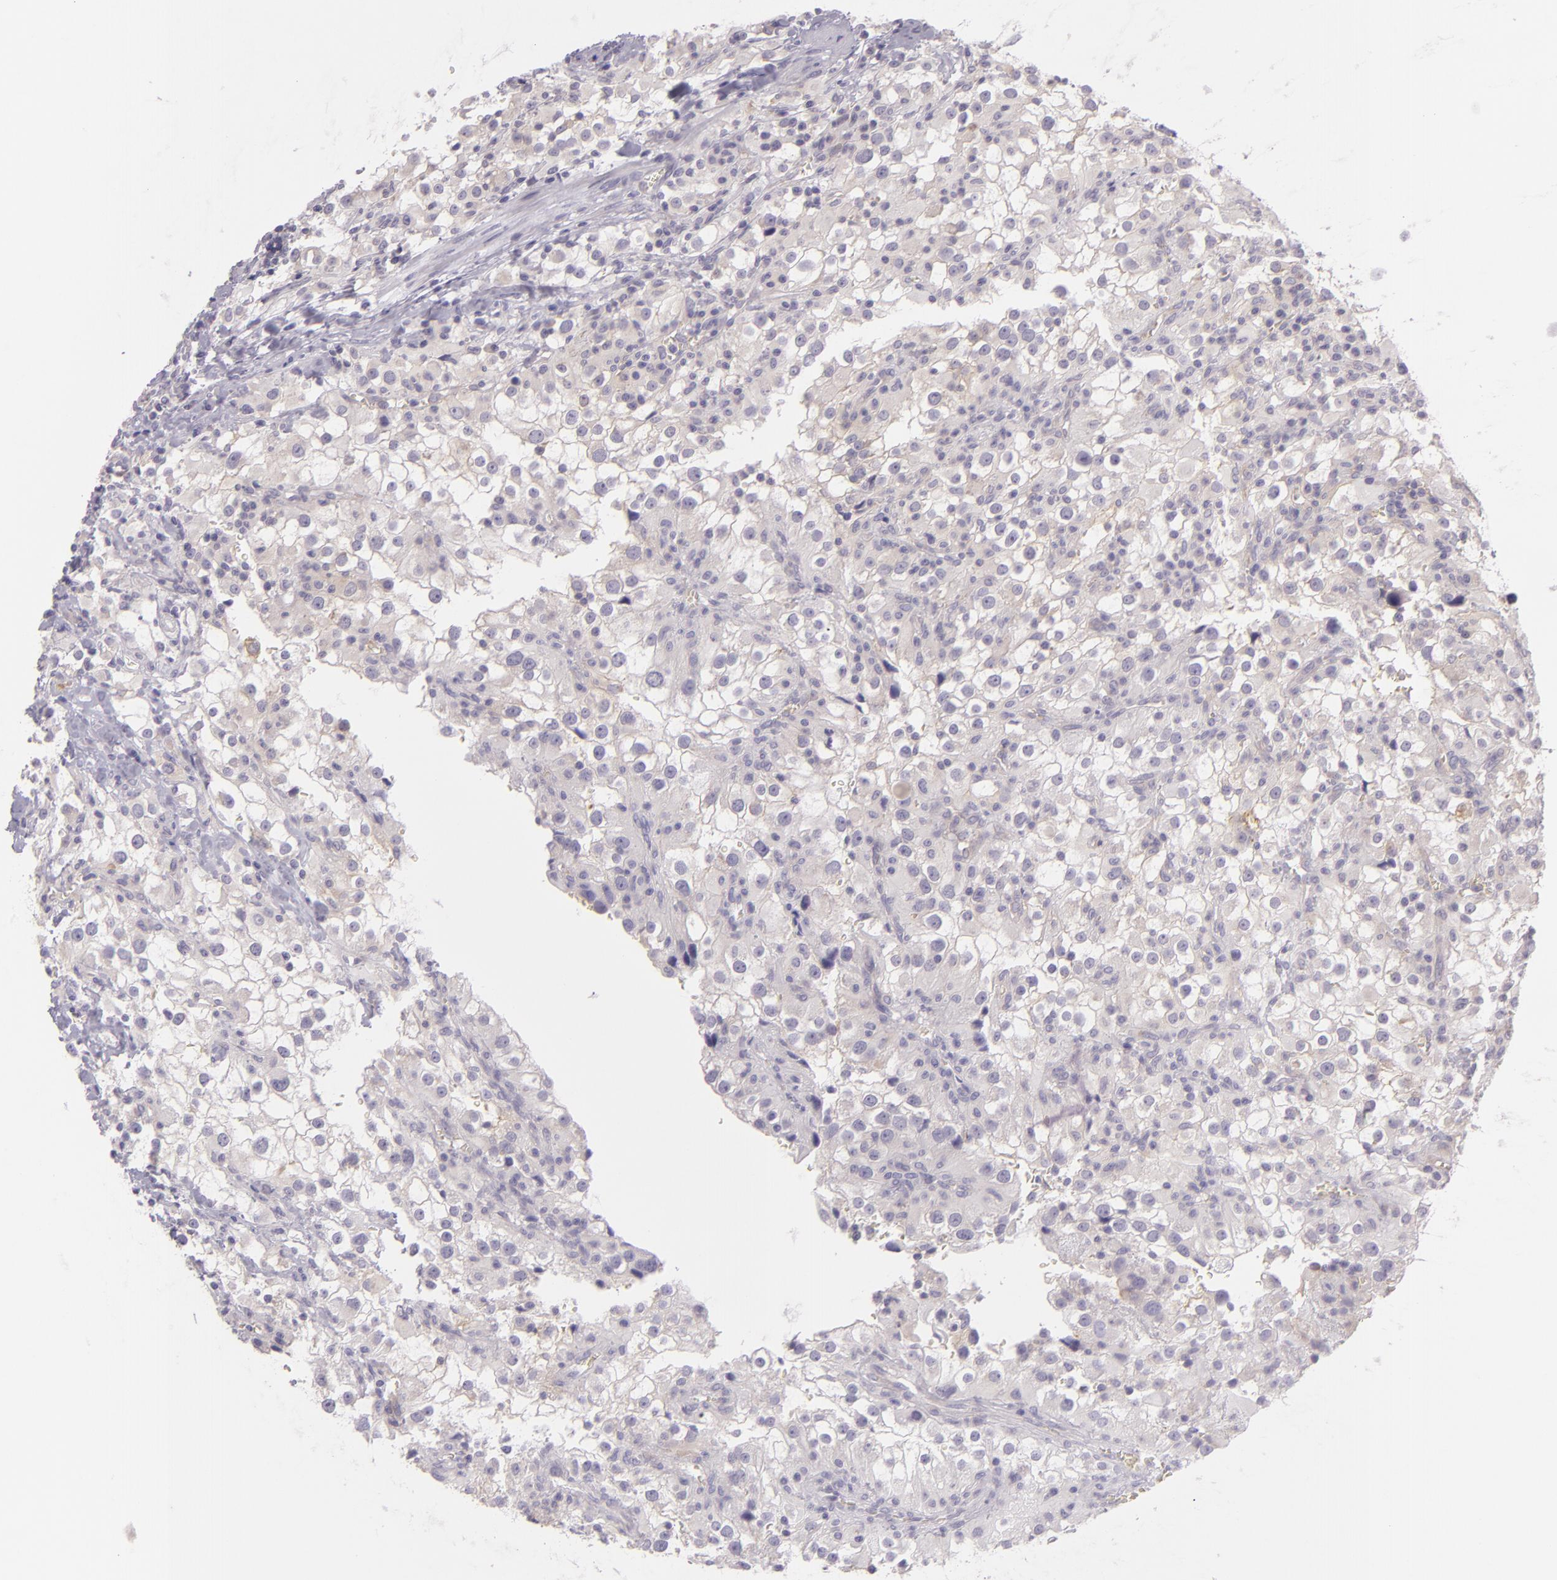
{"staining": {"intensity": "negative", "quantity": "none", "location": "none"}, "tissue": "renal cancer", "cell_type": "Tumor cells", "image_type": "cancer", "snomed": [{"axis": "morphology", "description": "Adenocarcinoma, NOS"}, {"axis": "topography", "description": "Kidney"}], "caption": "Tumor cells are negative for protein expression in human renal adenocarcinoma.", "gene": "ZC3H7B", "patient": {"sex": "female", "age": 52}}